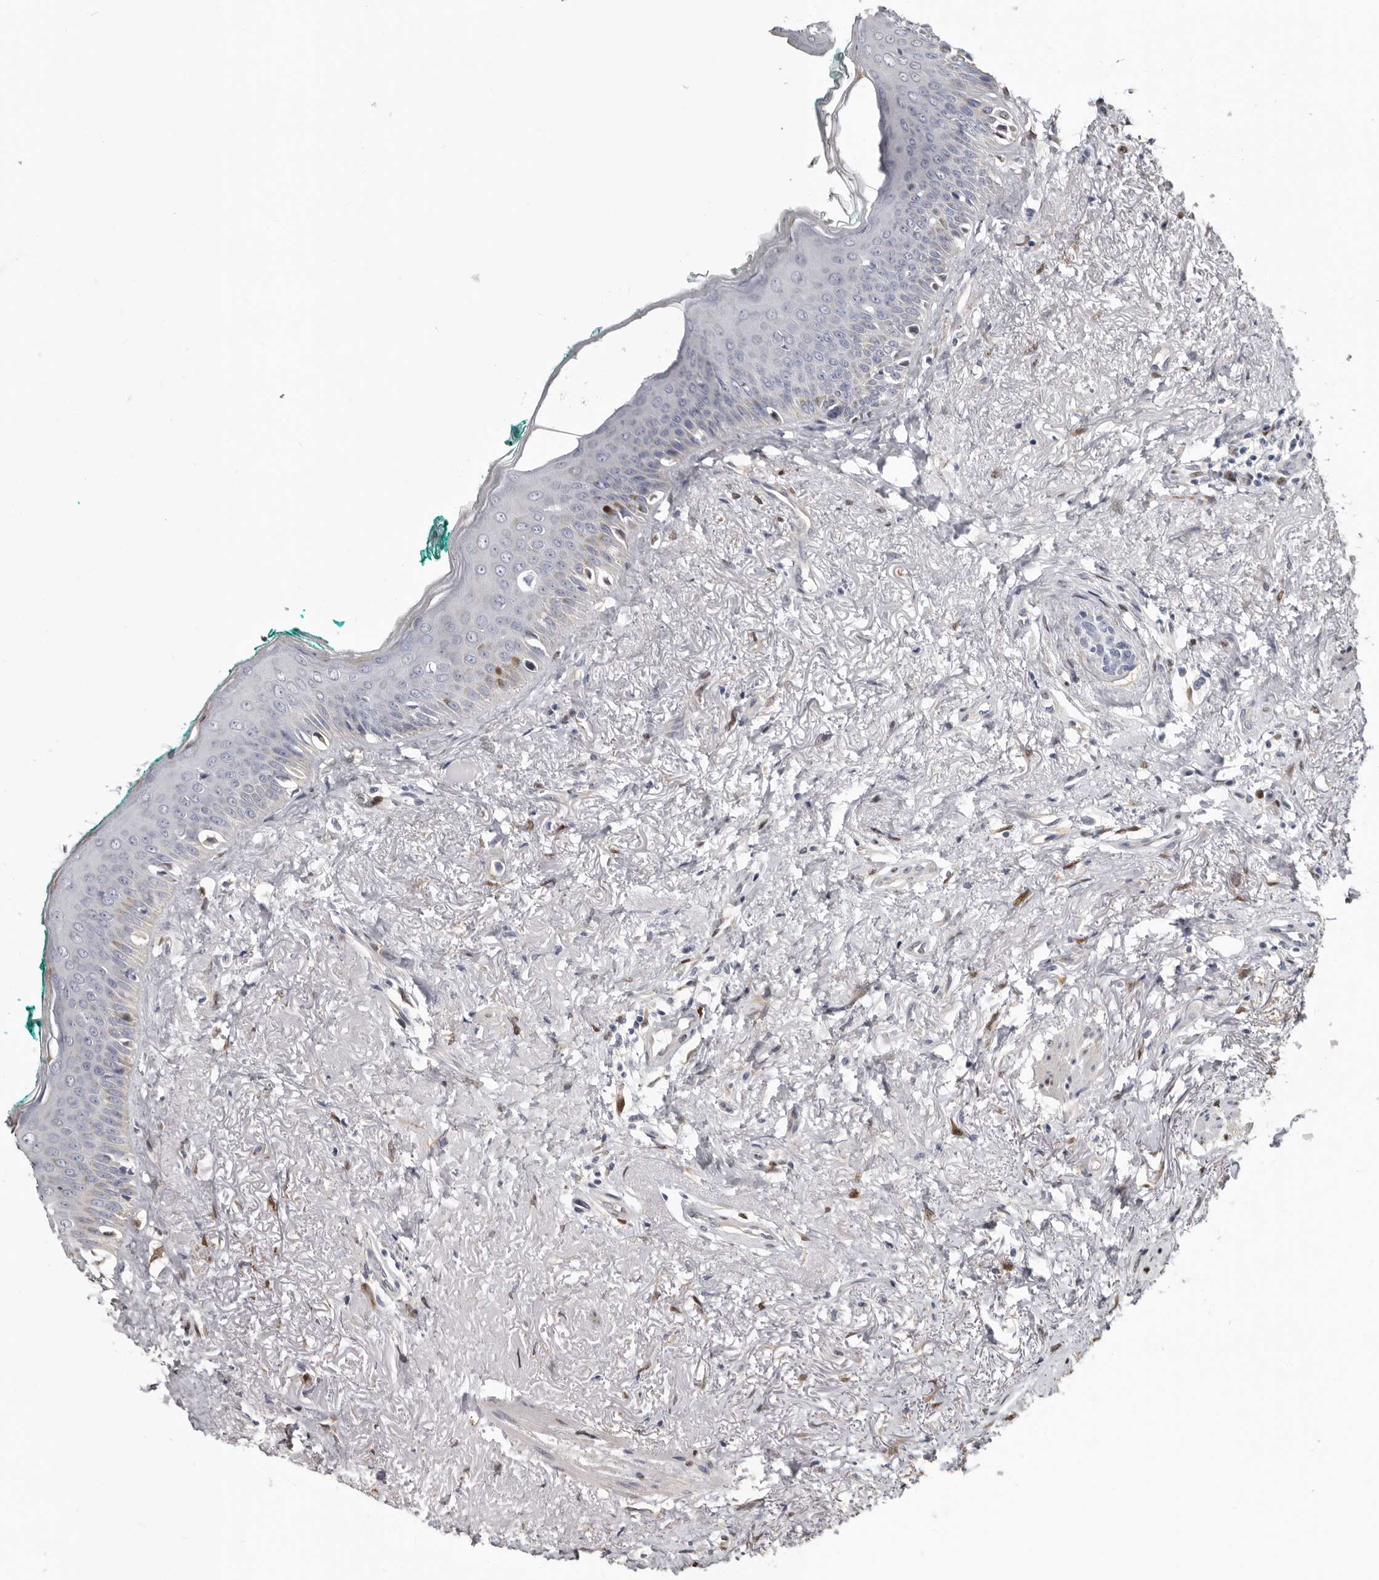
{"staining": {"intensity": "negative", "quantity": "none", "location": "none"}, "tissue": "oral mucosa", "cell_type": "Squamous epithelial cells", "image_type": "normal", "snomed": [{"axis": "morphology", "description": "Normal tissue, NOS"}, {"axis": "topography", "description": "Oral tissue"}], "caption": "Immunohistochemistry (IHC) of unremarkable human oral mucosa reveals no expression in squamous epithelial cells. The staining was performed using DAB (3,3'-diaminobenzidine) to visualize the protein expression in brown, while the nuclei were stained in blue with hematoxylin (Magnification: 20x).", "gene": "KHDRBS2", "patient": {"sex": "female", "age": 70}}